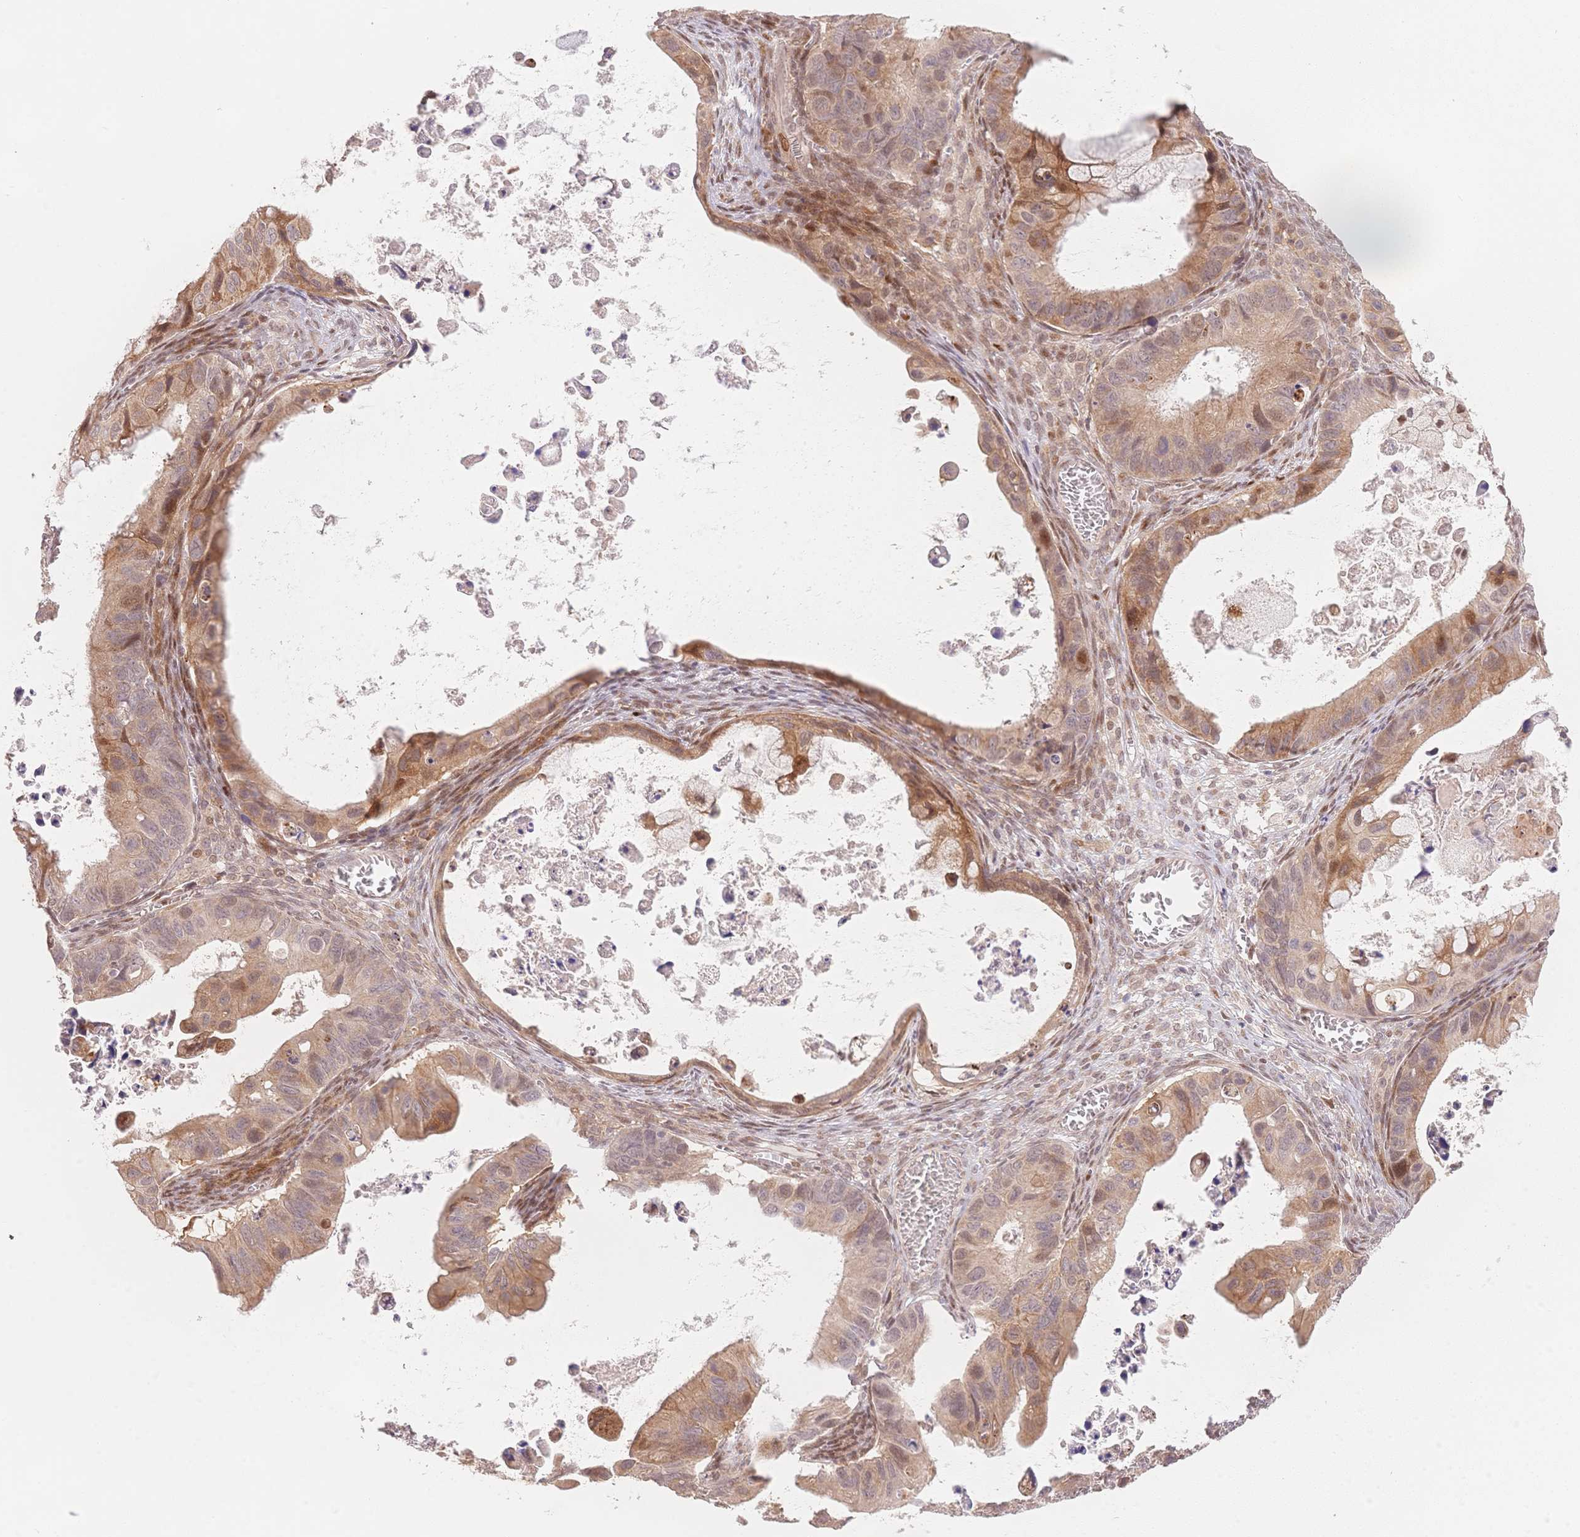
{"staining": {"intensity": "moderate", "quantity": ">75%", "location": "cytoplasmic/membranous,nuclear"}, "tissue": "ovarian cancer", "cell_type": "Tumor cells", "image_type": "cancer", "snomed": [{"axis": "morphology", "description": "Cystadenocarcinoma, mucinous, NOS"}, {"axis": "topography", "description": "Ovary"}], "caption": "Human ovarian cancer (mucinous cystadenocarcinoma) stained with a brown dye displays moderate cytoplasmic/membranous and nuclear positive staining in about >75% of tumor cells.", "gene": "STK39", "patient": {"sex": "female", "age": 64}}